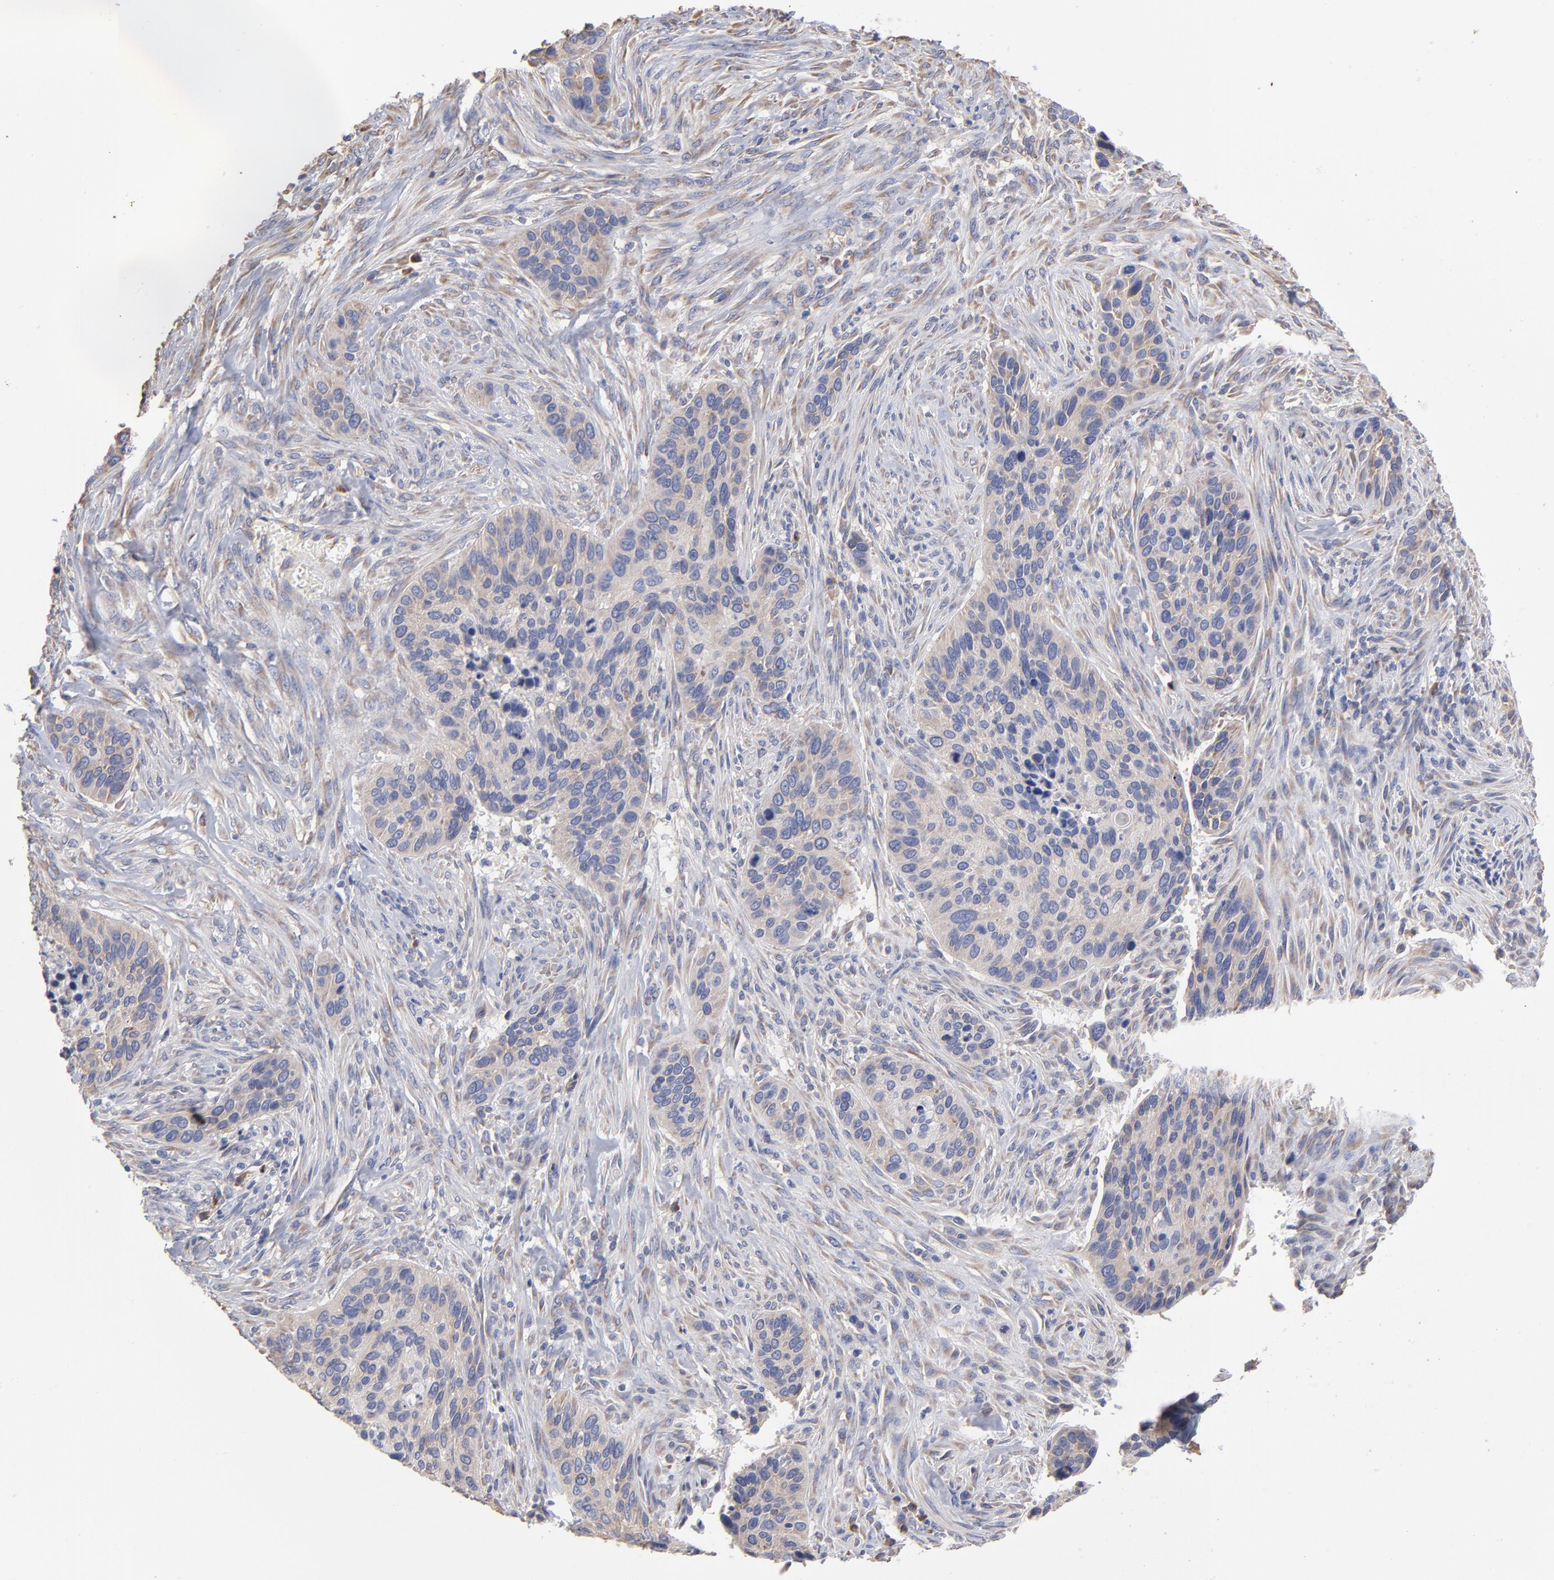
{"staining": {"intensity": "weak", "quantity": ">75%", "location": "cytoplasmic/membranous"}, "tissue": "cervical cancer", "cell_type": "Tumor cells", "image_type": "cancer", "snomed": [{"axis": "morphology", "description": "Adenocarcinoma, NOS"}, {"axis": "topography", "description": "Cervix"}], "caption": "Cervical cancer (adenocarcinoma) stained with DAB immunohistochemistry shows low levels of weak cytoplasmic/membranous staining in approximately >75% of tumor cells.", "gene": "RPL3", "patient": {"sex": "female", "age": 29}}